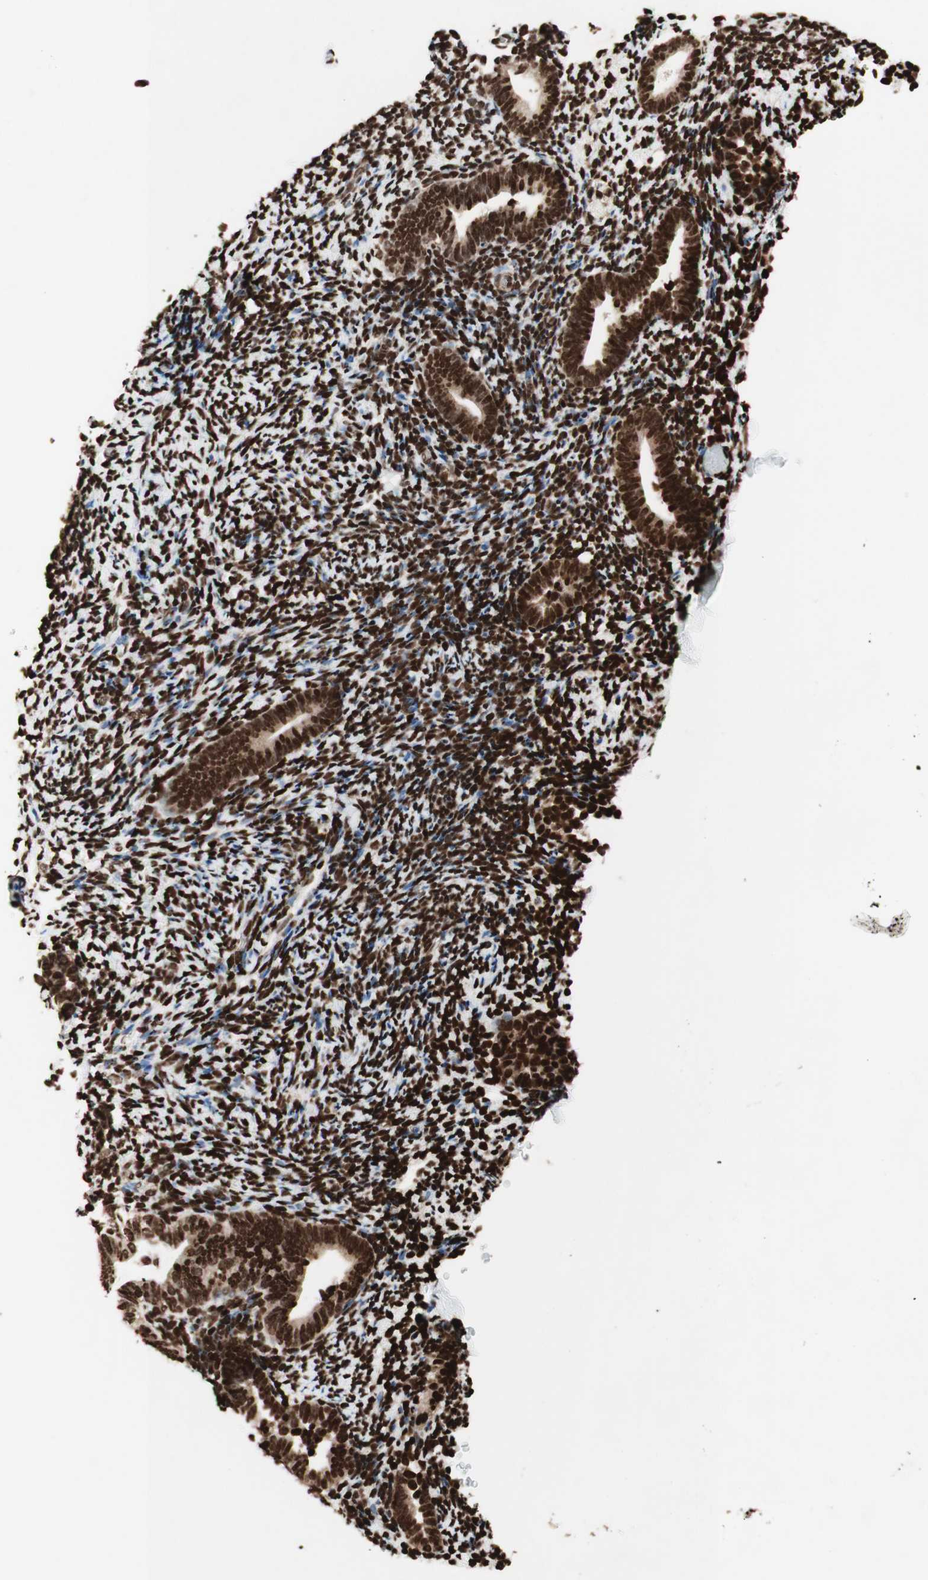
{"staining": {"intensity": "strong", "quantity": ">75%", "location": "nuclear"}, "tissue": "endometrium", "cell_type": "Cells in endometrial stroma", "image_type": "normal", "snomed": [{"axis": "morphology", "description": "Normal tissue, NOS"}, {"axis": "topography", "description": "Endometrium"}], "caption": "Endometrium stained for a protein (brown) exhibits strong nuclear positive positivity in approximately >75% of cells in endometrial stroma.", "gene": "NCOA3", "patient": {"sex": "female", "age": 51}}